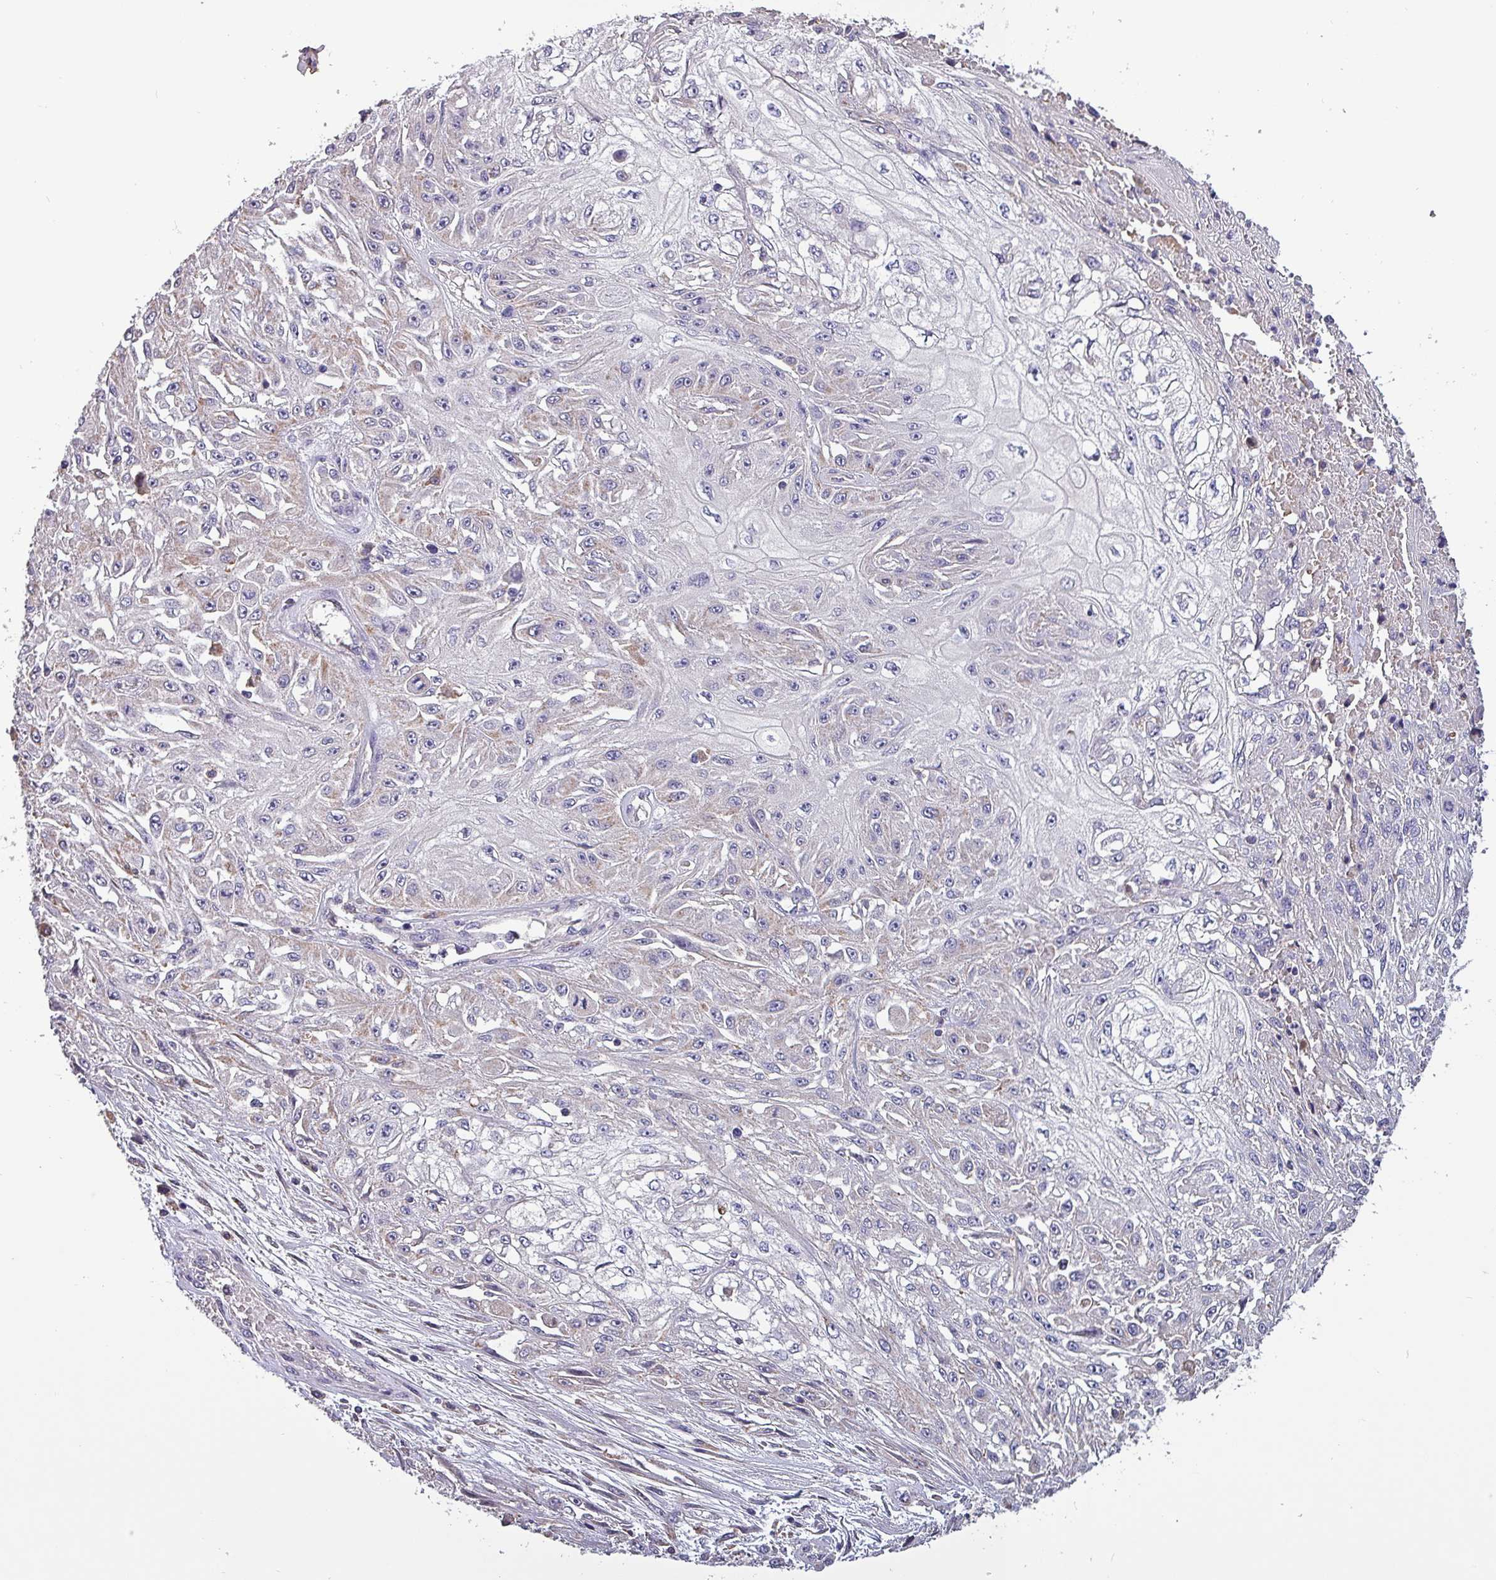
{"staining": {"intensity": "negative", "quantity": "none", "location": "none"}, "tissue": "skin cancer", "cell_type": "Tumor cells", "image_type": "cancer", "snomed": [{"axis": "morphology", "description": "Squamous cell carcinoma, NOS"}, {"axis": "morphology", "description": "Squamous cell carcinoma, metastatic, NOS"}, {"axis": "topography", "description": "Skin"}, {"axis": "topography", "description": "Lymph node"}], "caption": "Skin cancer (squamous cell carcinoma) was stained to show a protein in brown. There is no significant staining in tumor cells.", "gene": "HTRA4", "patient": {"sex": "male", "age": 75}}